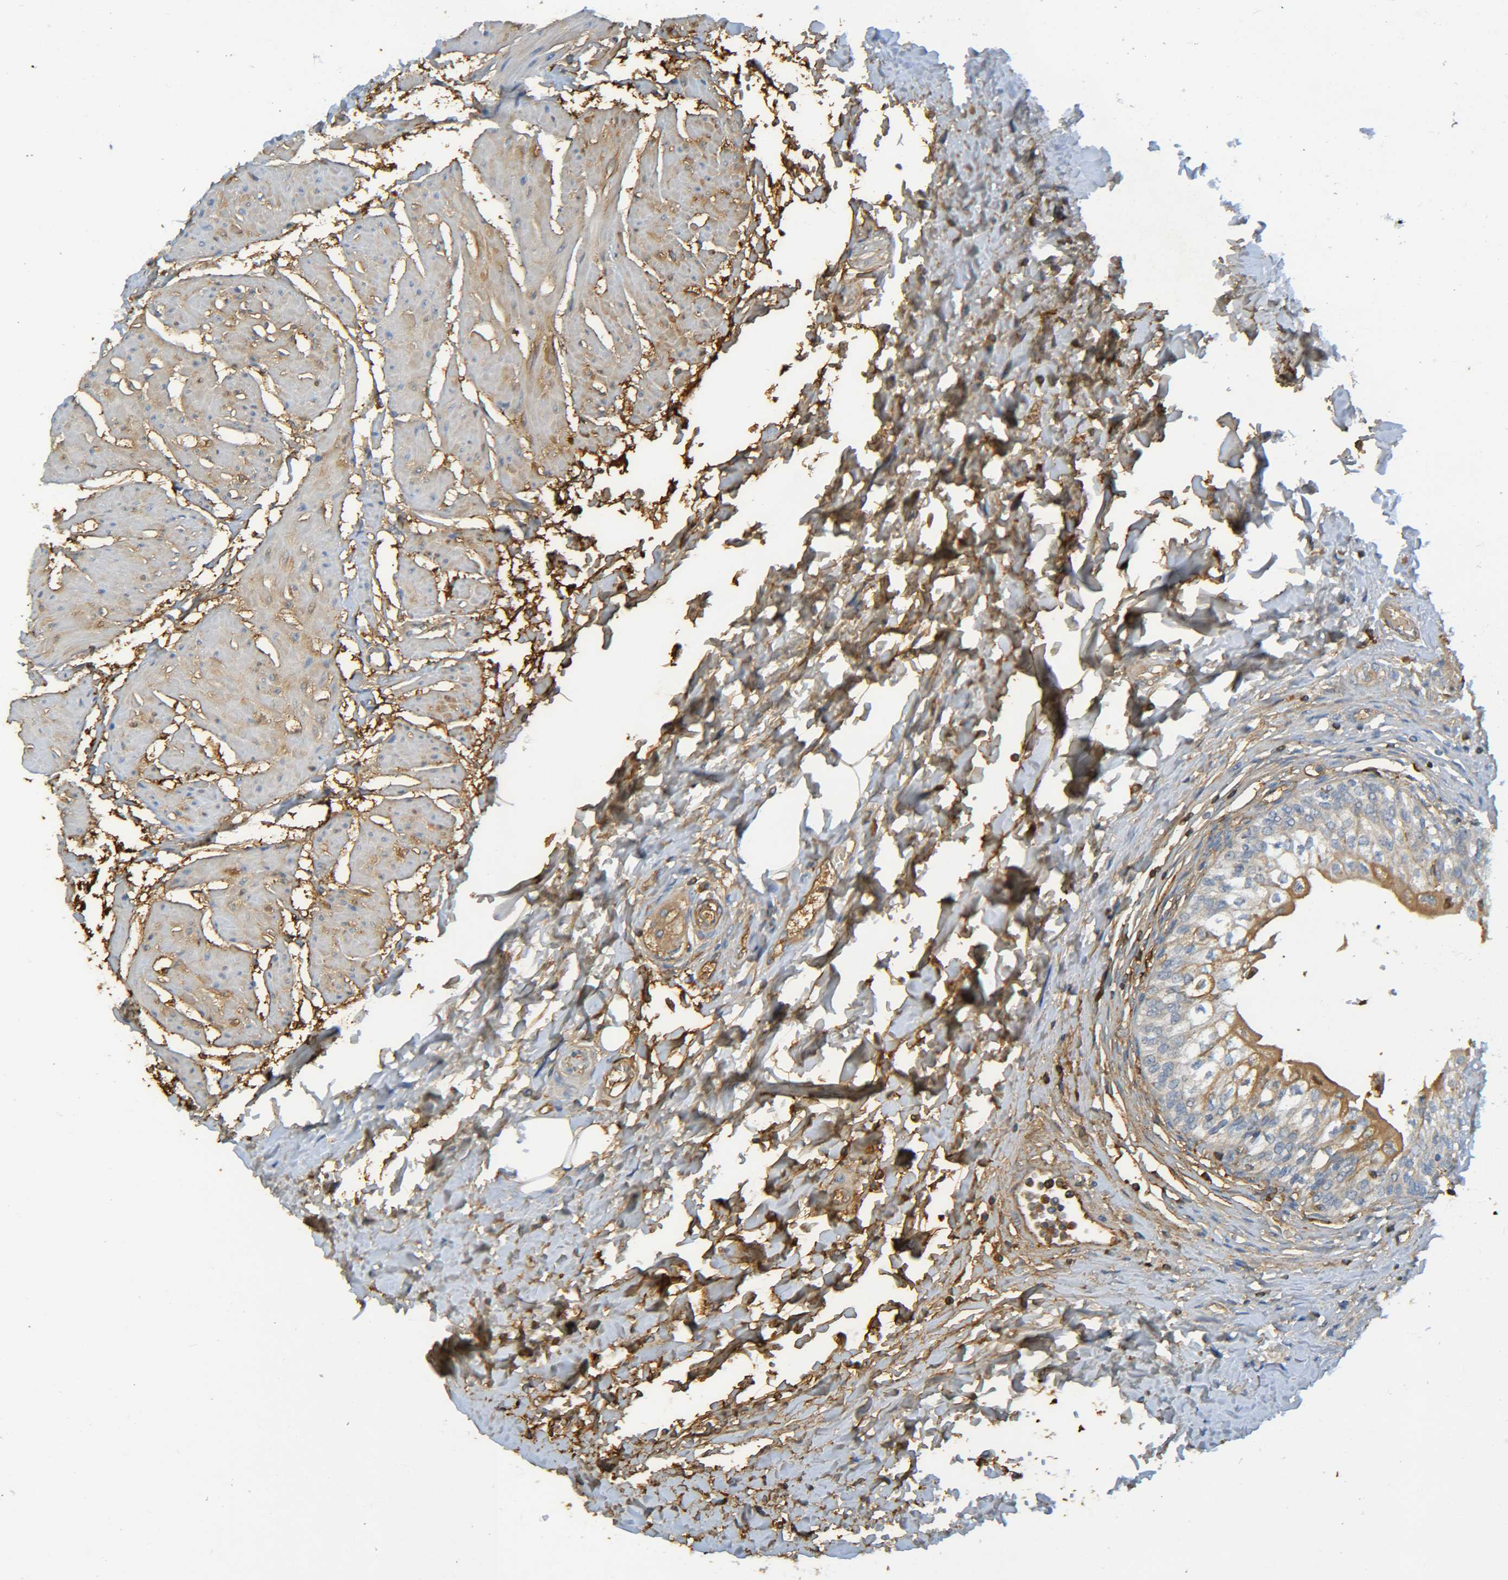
{"staining": {"intensity": "weak", "quantity": ">75%", "location": "cytoplasmic/membranous"}, "tissue": "urinary bladder", "cell_type": "Urothelial cells", "image_type": "normal", "snomed": [{"axis": "morphology", "description": "Normal tissue, NOS"}, {"axis": "topography", "description": "Urinary bladder"}], "caption": "A brown stain highlights weak cytoplasmic/membranous staining of a protein in urothelial cells of unremarkable human urinary bladder.", "gene": "C1QA", "patient": {"sex": "male", "age": 55}}